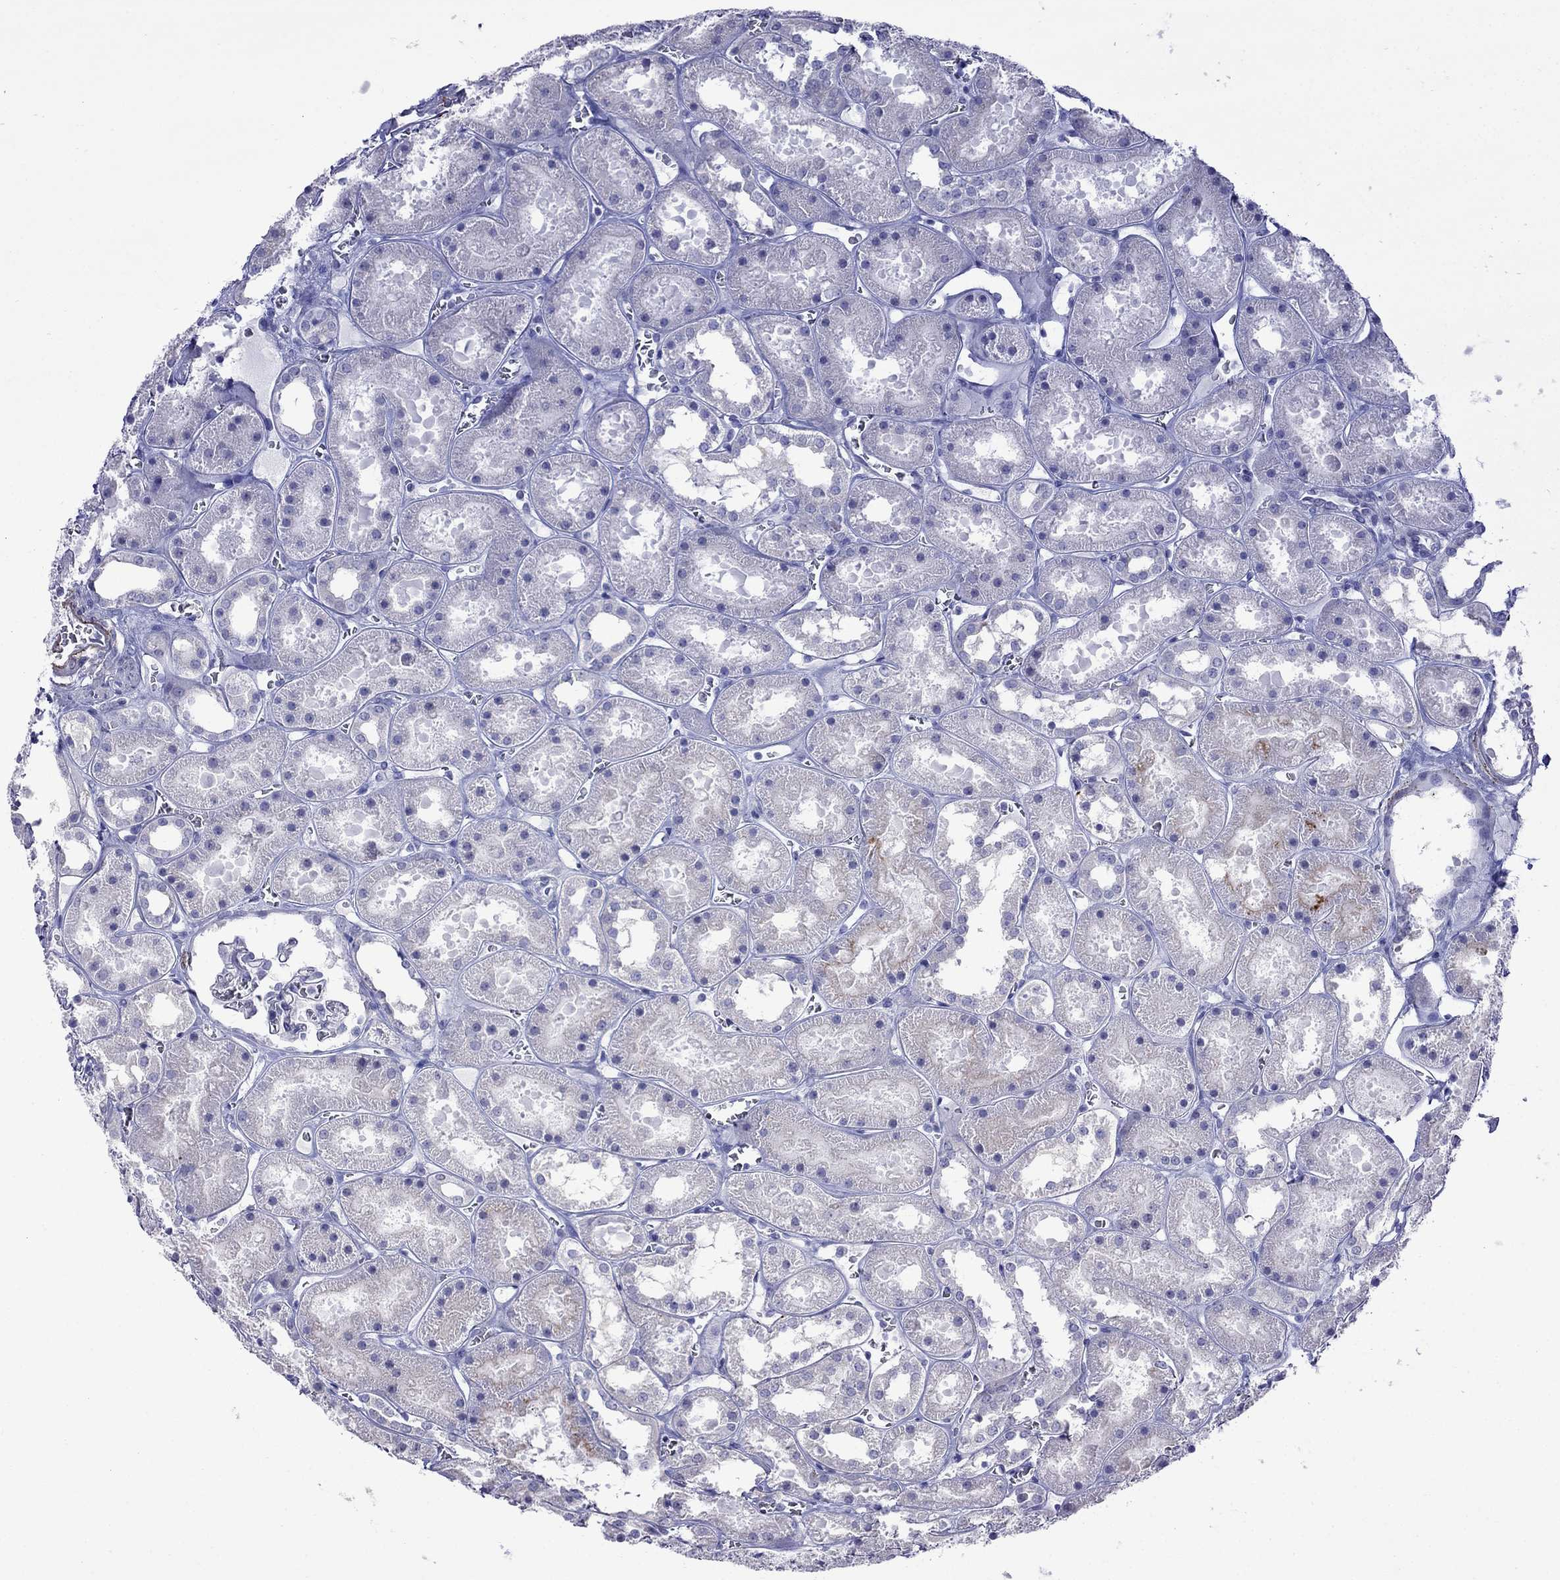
{"staining": {"intensity": "negative", "quantity": "none", "location": "none"}, "tissue": "kidney", "cell_type": "Cells in glomeruli", "image_type": "normal", "snomed": [{"axis": "morphology", "description": "Normal tissue, NOS"}, {"axis": "topography", "description": "Kidney"}], "caption": "IHC histopathology image of benign kidney: kidney stained with DAB (3,3'-diaminobenzidine) demonstrates no significant protein staining in cells in glomeruli. (Brightfield microscopy of DAB (3,3'-diaminobenzidine) immunohistochemistry at high magnification).", "gene": "MGP", "patient": {"sex": "female", "age": 41}}